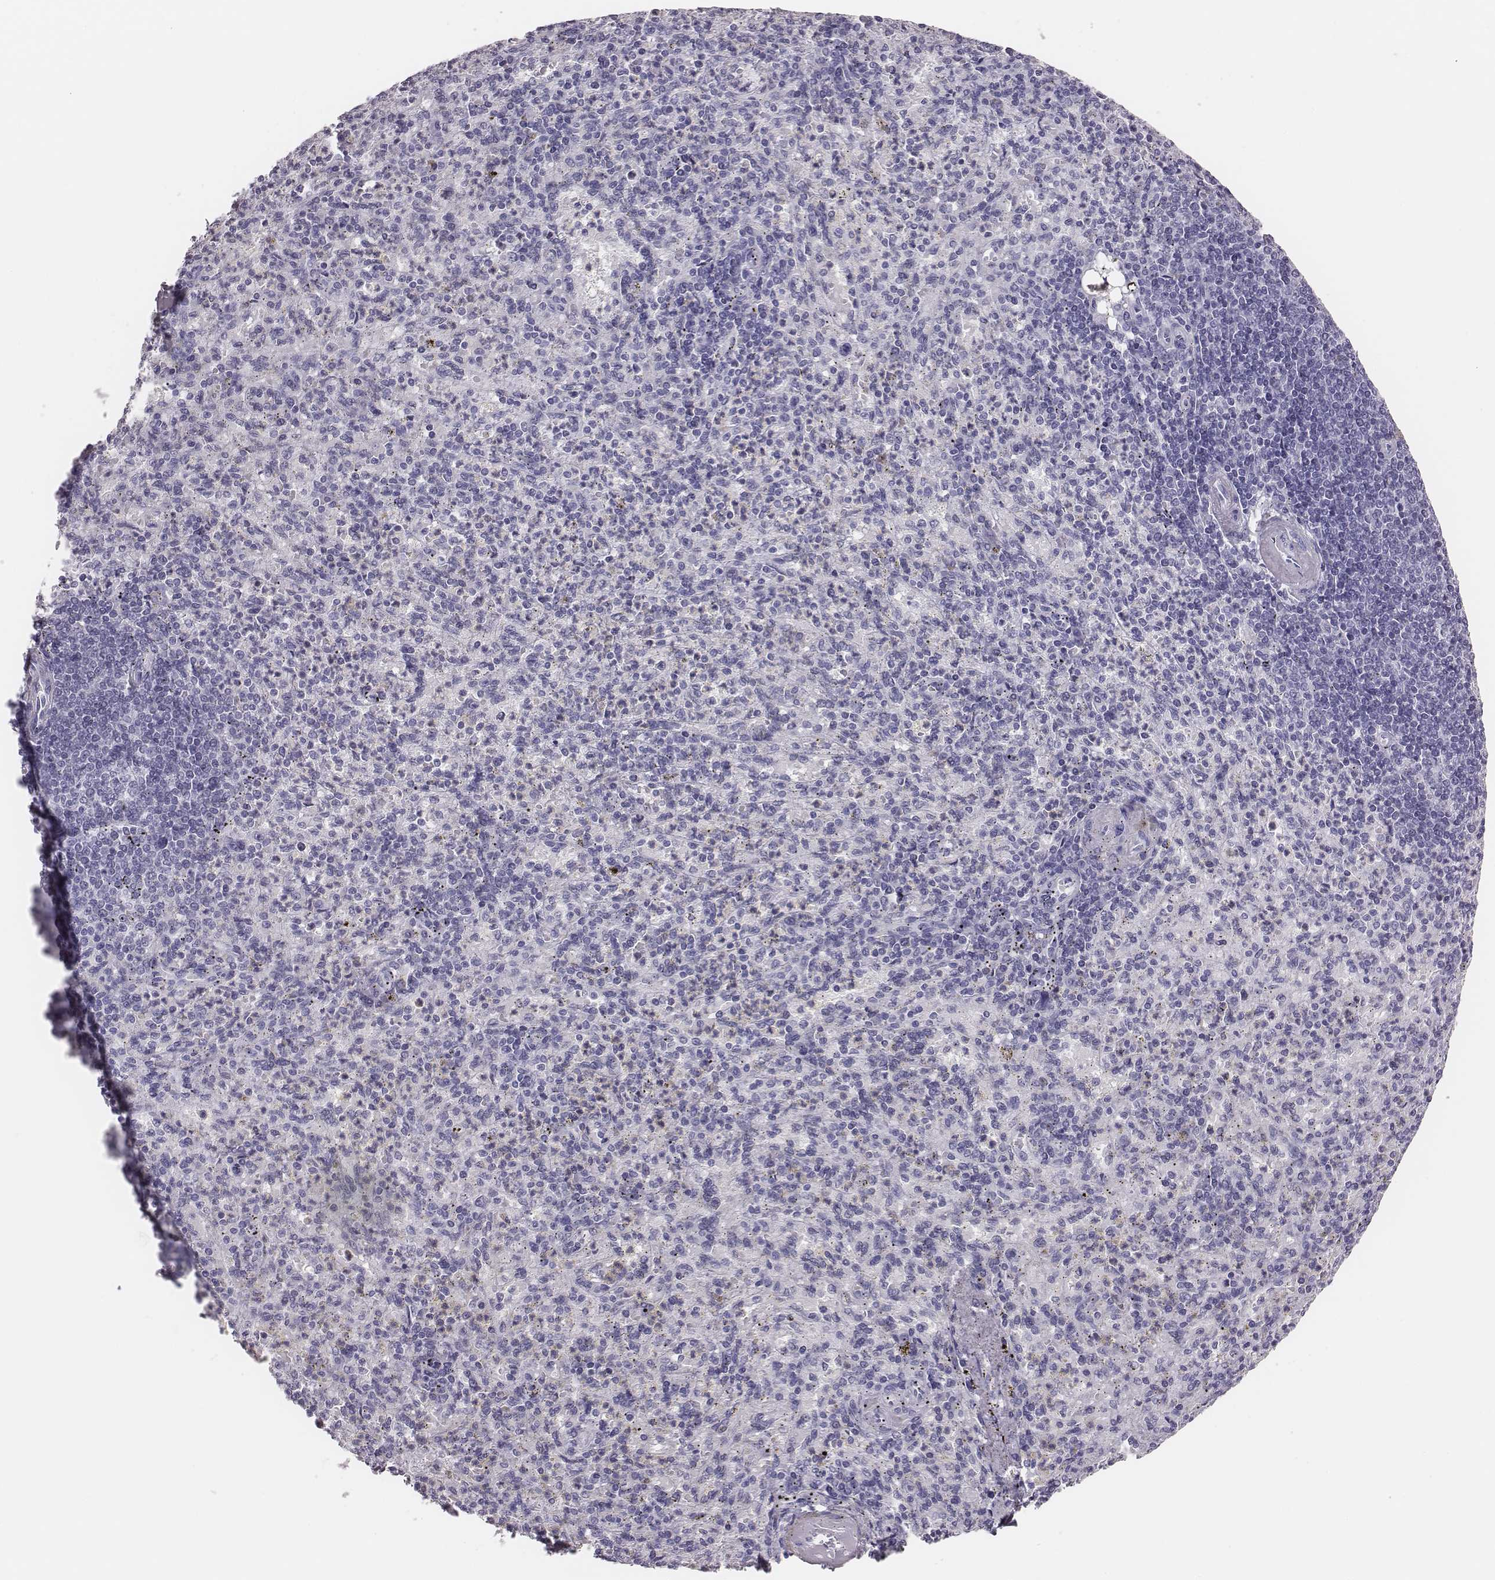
{"staining": {"intensity": "negative", "quantity": "none", "location": "none"}, "tissue": "spleen", "cell_type": "Cells in red pulp", "image_type": "normal", "snomed": [{"axis": "morphology", "description": "Normal tissue, NOS"}, {"axis": "topography", "description": "Spleen"}], "caption": "Micrograph shows no protein staining in cells in red pulp of unremarkable spleen.", "gene": "H1", "patient": {"sex": "female", "age": 74}}